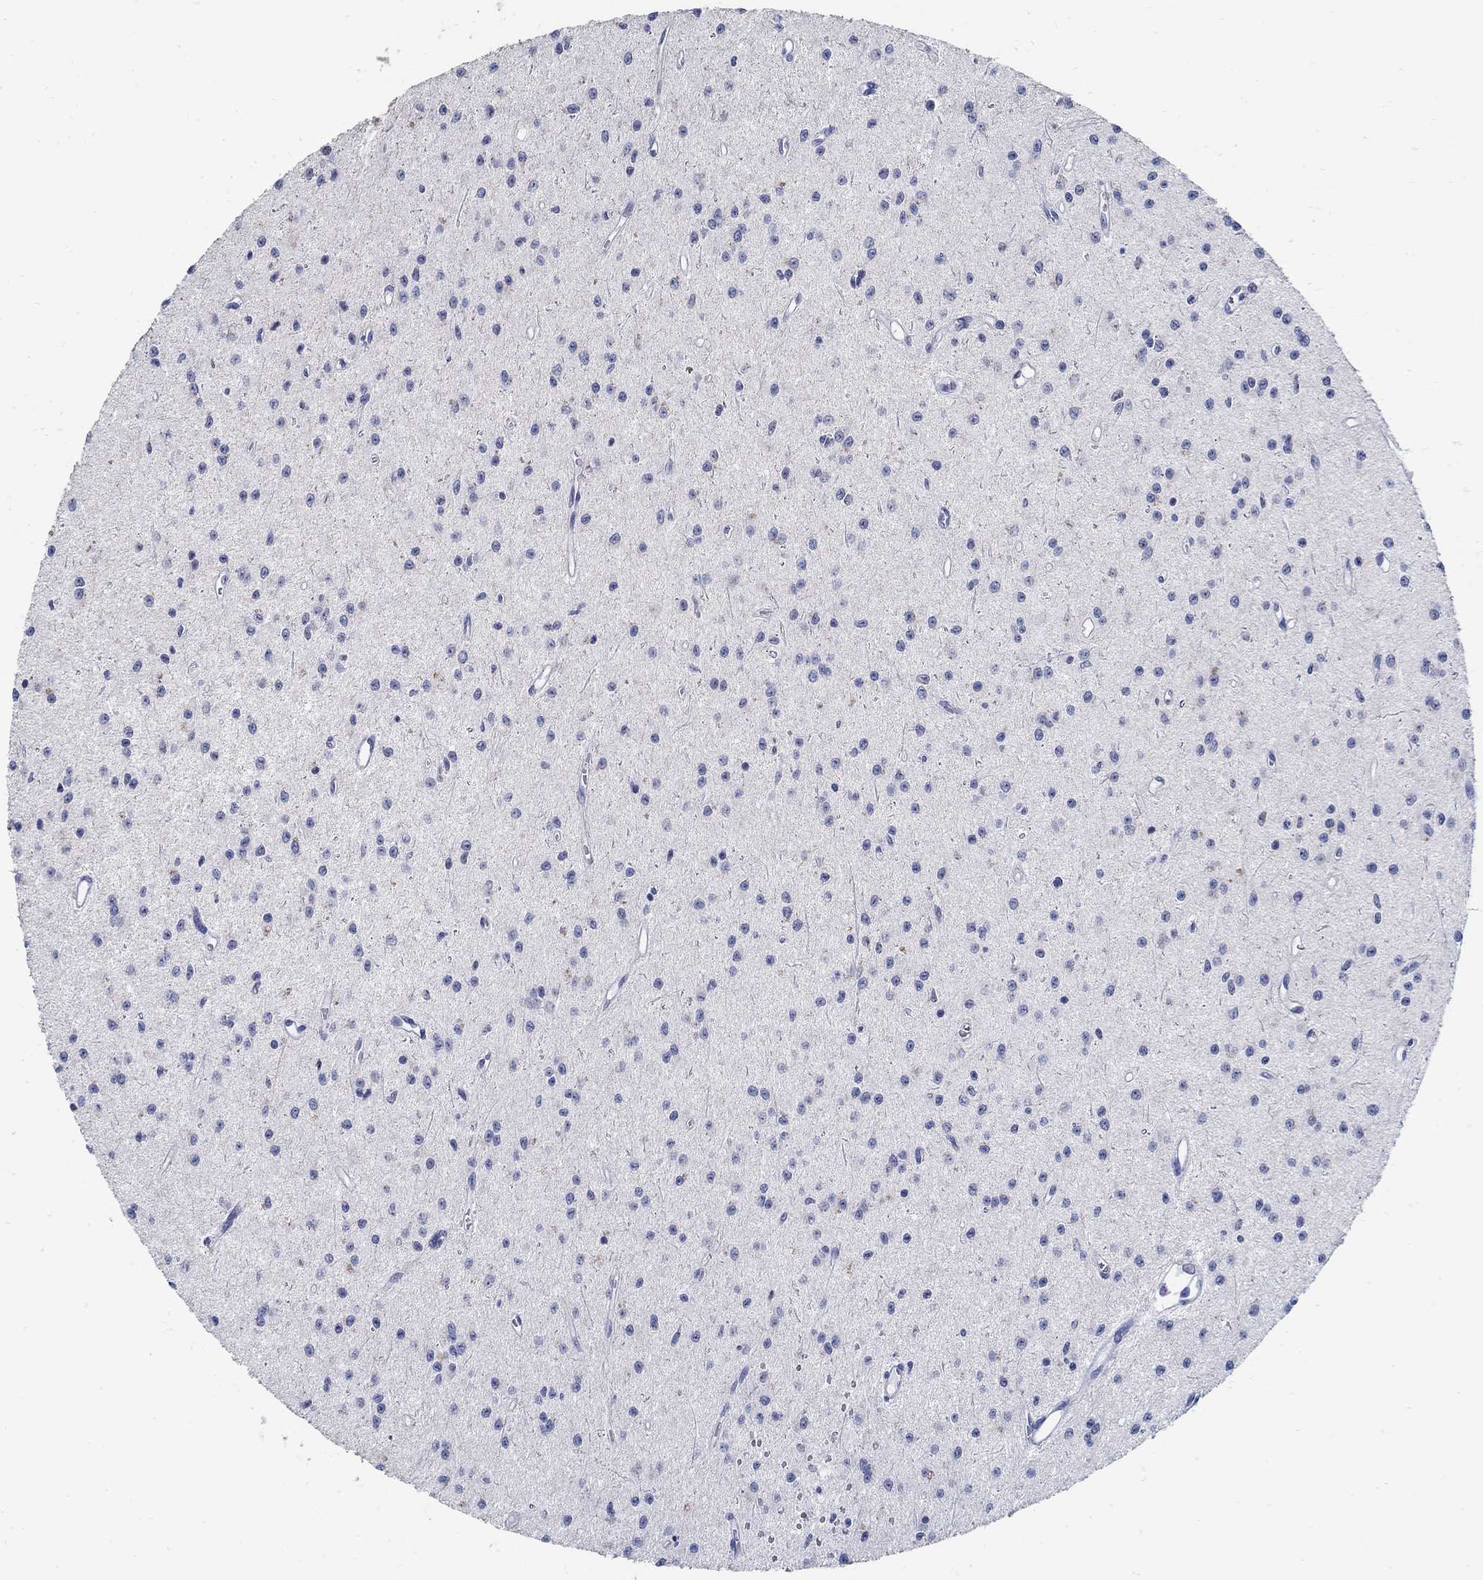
{"staining": {"intensity": "negative", "quantity": "none", "location": "none"}, "tissue": "glioma", "cell_type": "Tumor cells", "image_type": "cancer", "snomed": [{"axis": "morphology", "description": "Glioma, malignant, Low grade"}, {"axis": "topography", "description": "Brain"}], "caption": "Human glioma stained for a protein using immunohistochemistry (IHC) demonstrates no staining in tumor cells.", "gene": "USP29", "patient": {"sex": "female", "age": 45}}